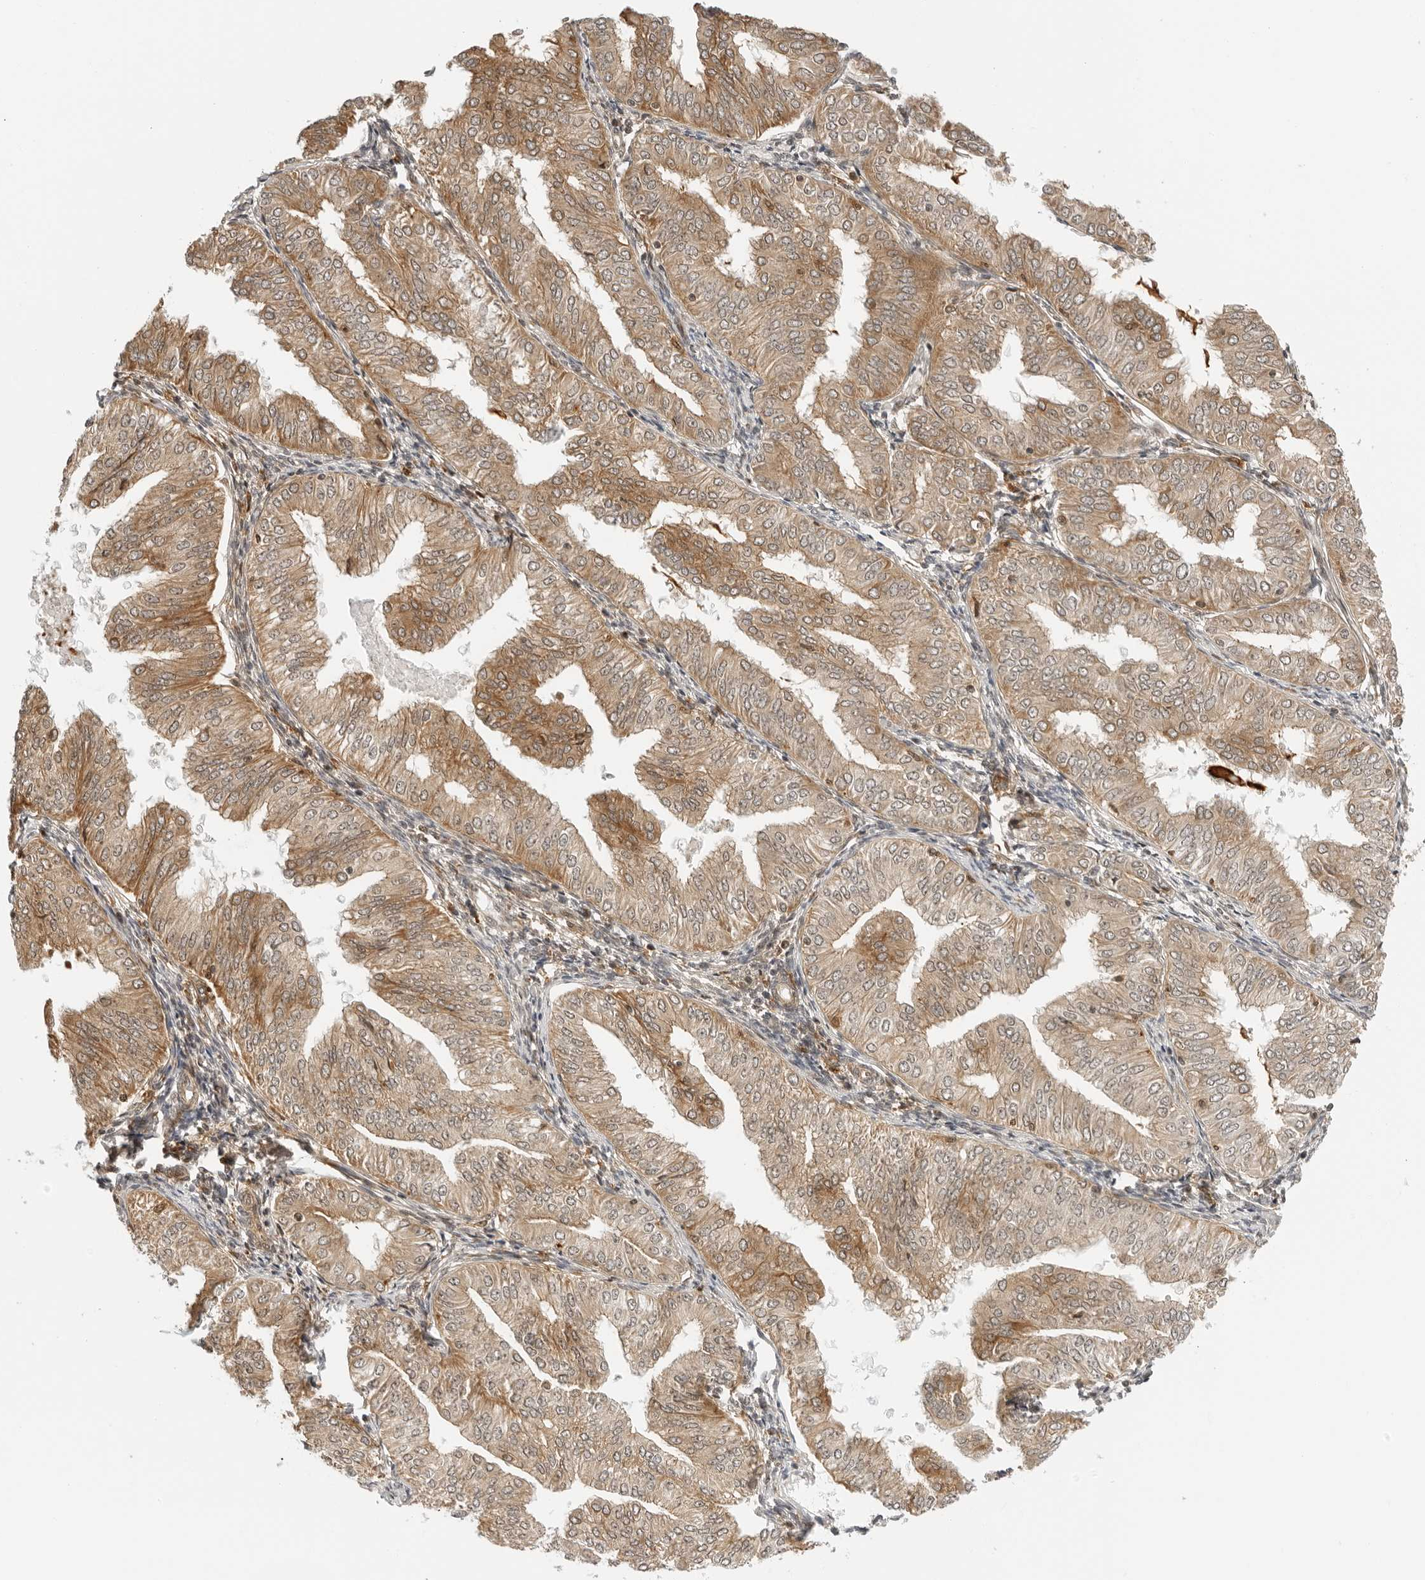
{"staining": {"intensity": "moderate", "quantity": ">75%", "location": "cytoplasmic/membranous"}, "tissue": "endometrial cancer", "cell_type": "Tumor cells", "image_type": "cancer", "snomed": [{"axis": "morphology", "description": "Normal tissue, NOS"}, {"axis": "morphology", "description": "Adenocarcinoma, NOS"}, {"axis": "topography", "description": "Endometrium"}], "caption": "This is an image of immunohistochemistry staining of endometrial adenocarcinoma, which shows moderate positivity in the cytoplasmic/membranous of tumor cells.", "gene": "RC3H1", "patient": {"sex": "female", "age": 53}}